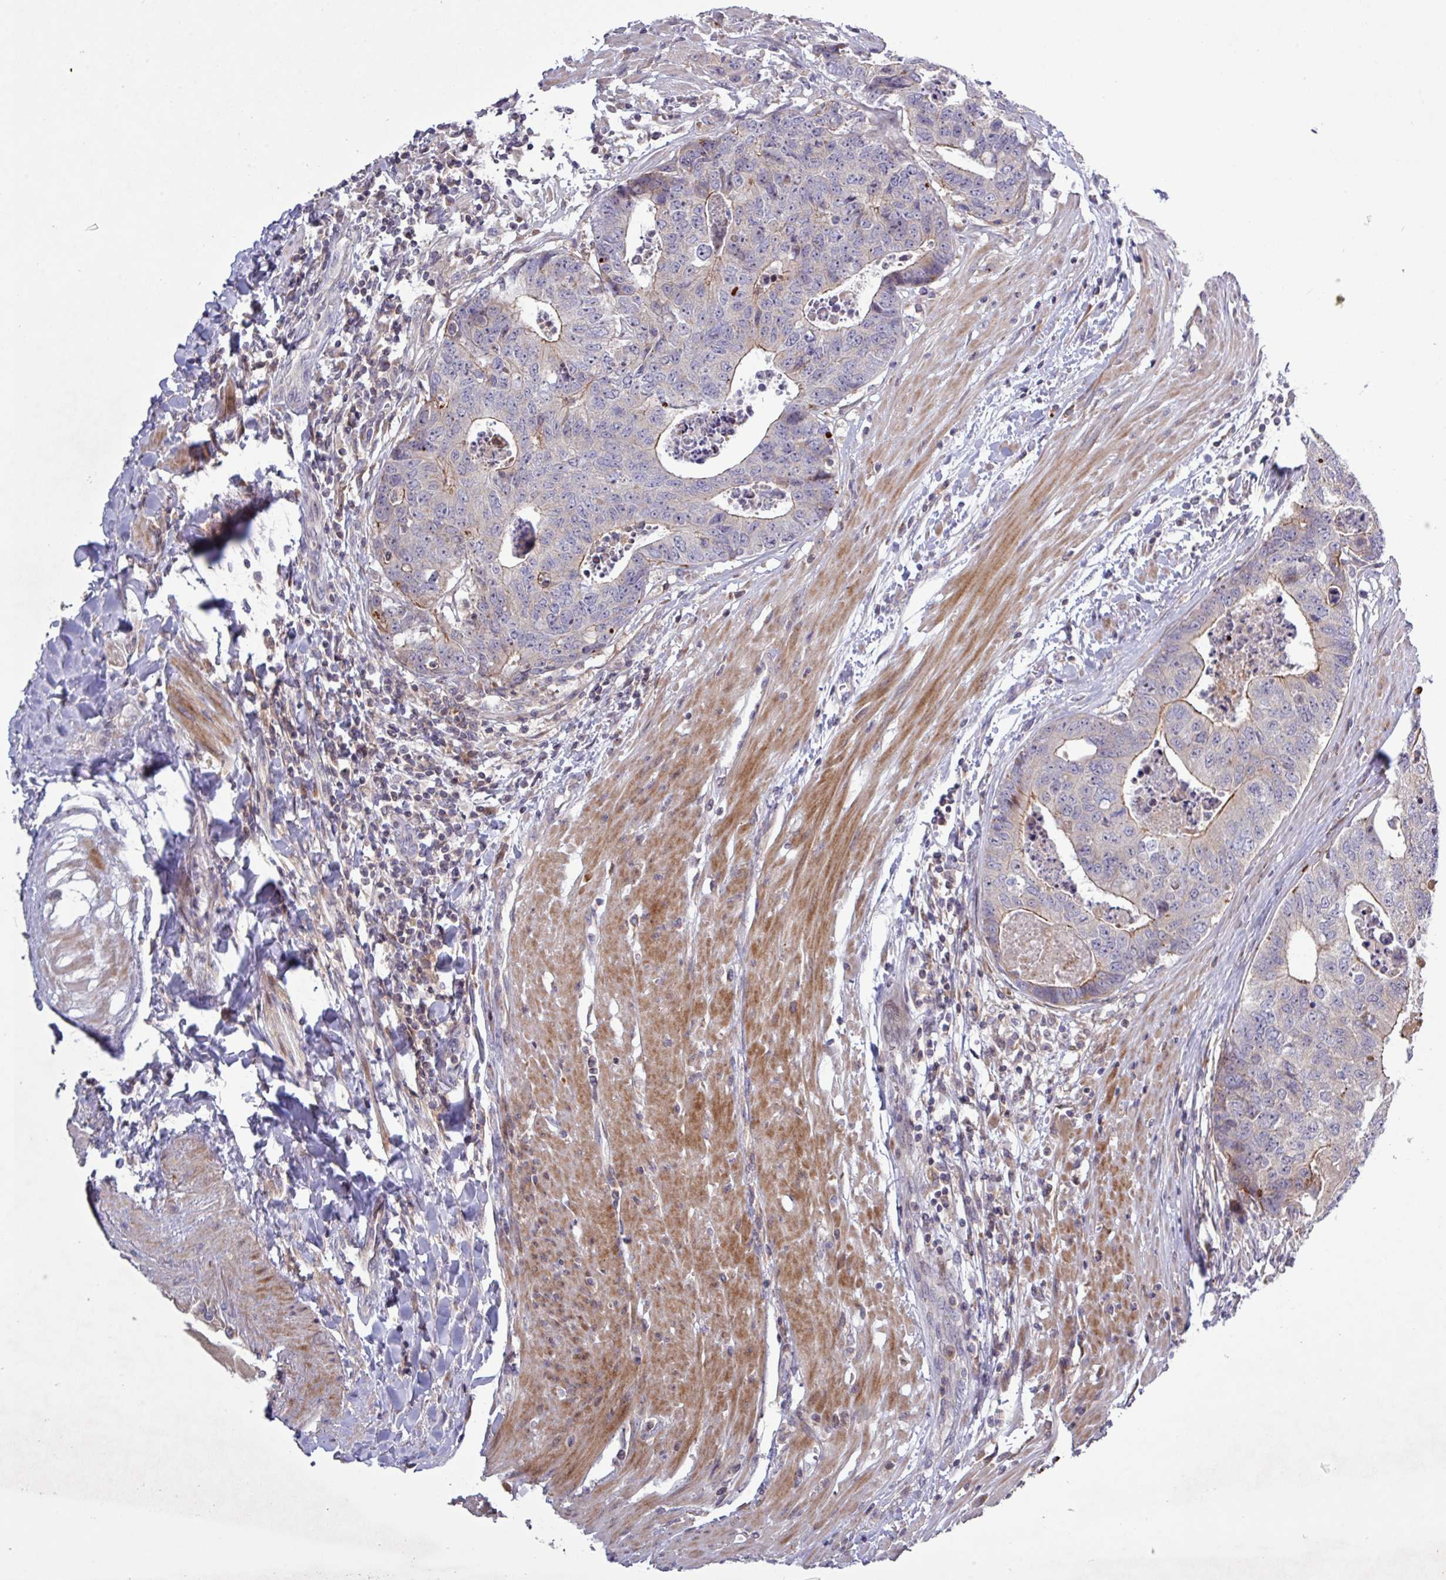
{"staining": {"intensity": "moderate", "quantity": "<25%", "location": "cytoplasmic/membranous"}, "tissue": "colorectal cancer", "cell_type": "Tumor cells", "image_type": "cancer", "snomed": [{"axis": "morphology", "description": "Adenocarcinoma, NOS"}, {"axis": "topography", "description": "Colon"}], "caption": "Brown immunohistochemical staining in colorectal cancer shows moderate cytoplasmic/membranous positivity in approximately <25% of tumor cells. Using DAB (brown) and hematoxylin (blue) stains, captured at high magnification using brightfield microscopy.", "gene": "TNFSF12", "patient": {"sex": "female", "age": 67}}